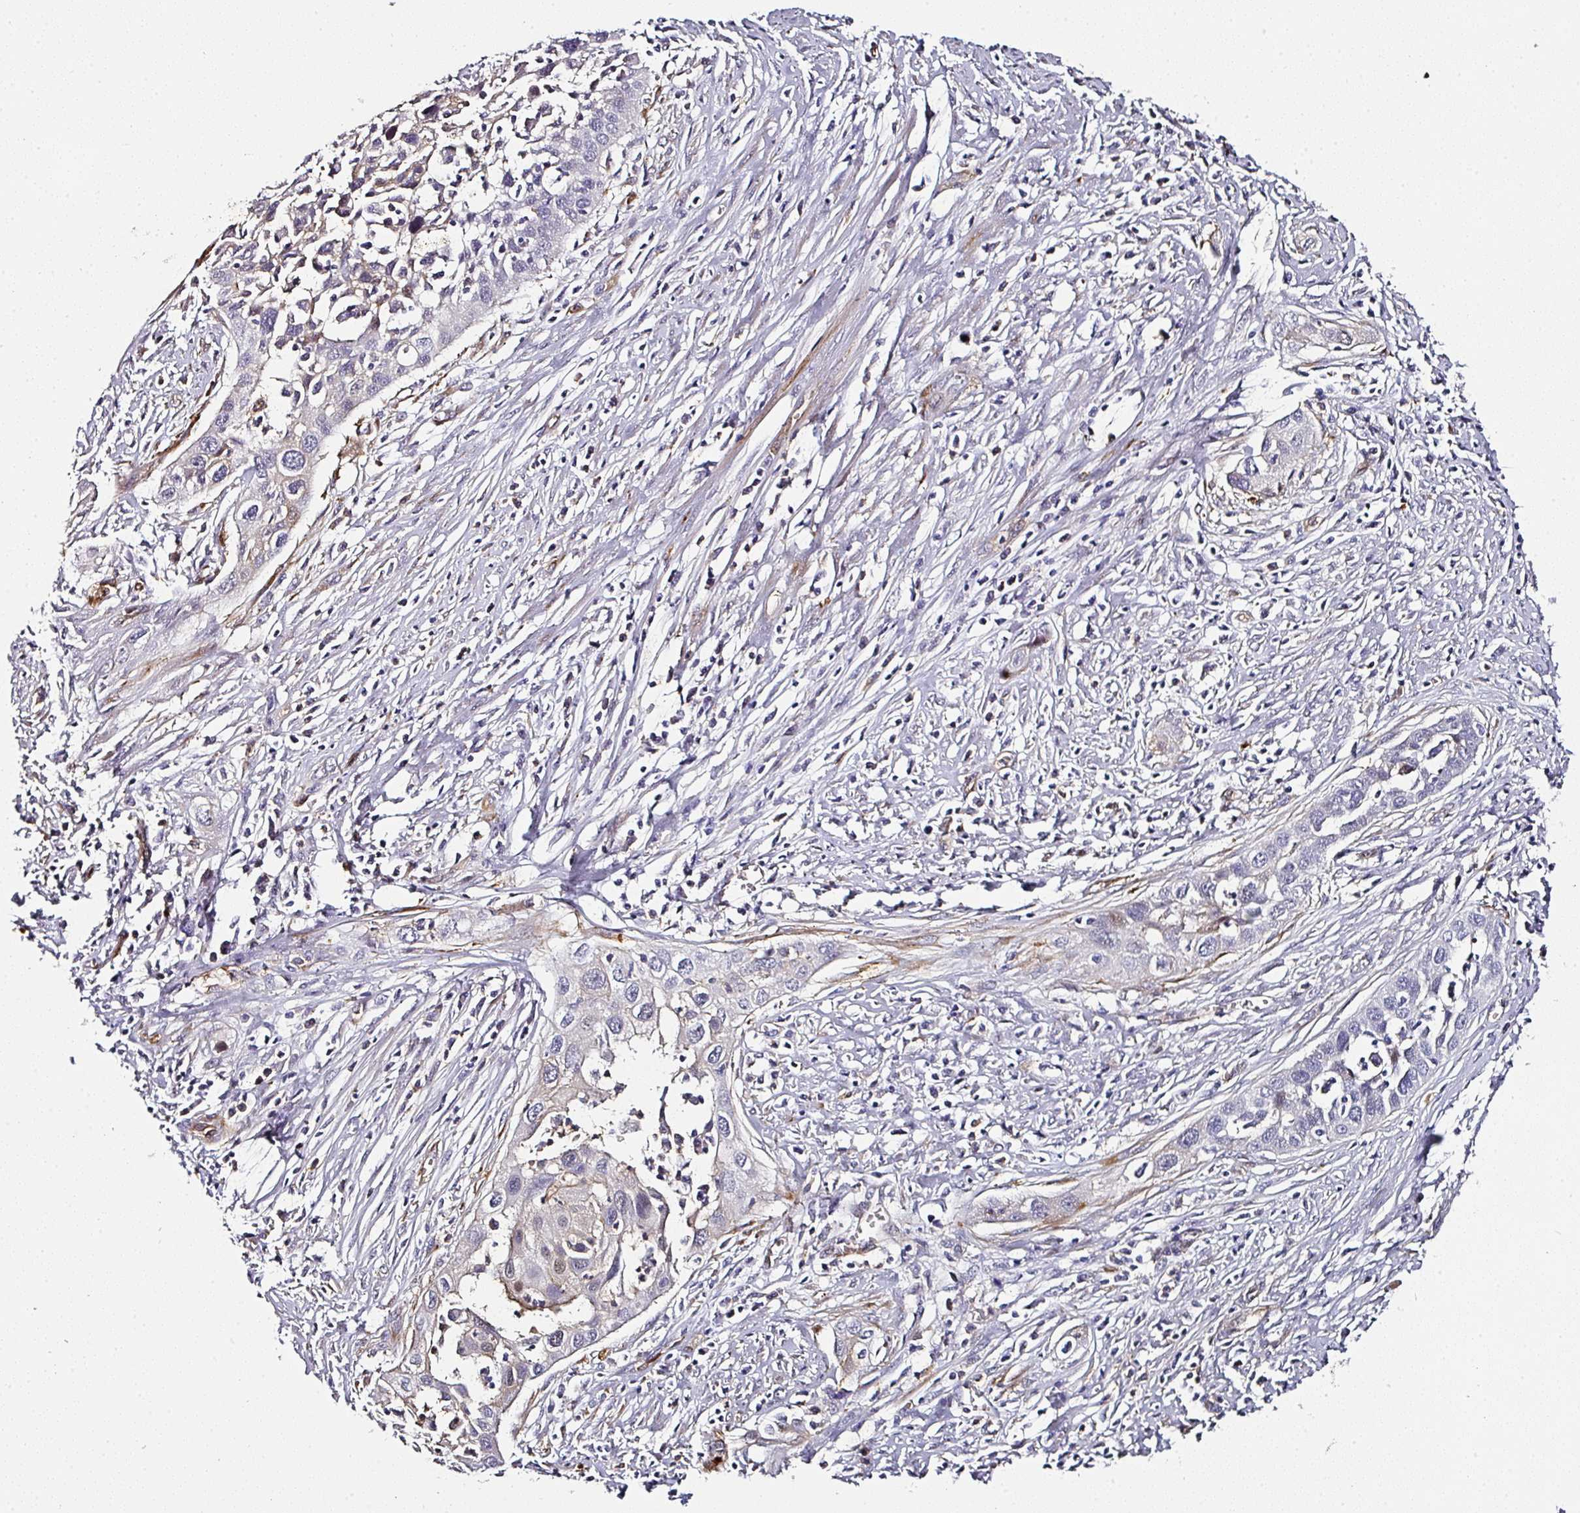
{"staining": {"intensity": "negative", "quantity": "none", "location": "none"}, "tissue": "cervical cancer", "cell_type": "Tumor cells", "image_type": "cancer", "snomed": [{"axis": "morphology", "description": "Squamous cell carcinoma, NOS"}, {"axis": "topography", "description": "Cervix"}], "caption": "Tumor cells show no significant protein expression in cervical cancer (squamous cell carcinoma).", "gene": "BEND5", "patient": {"sex": "female", "age": 34}}